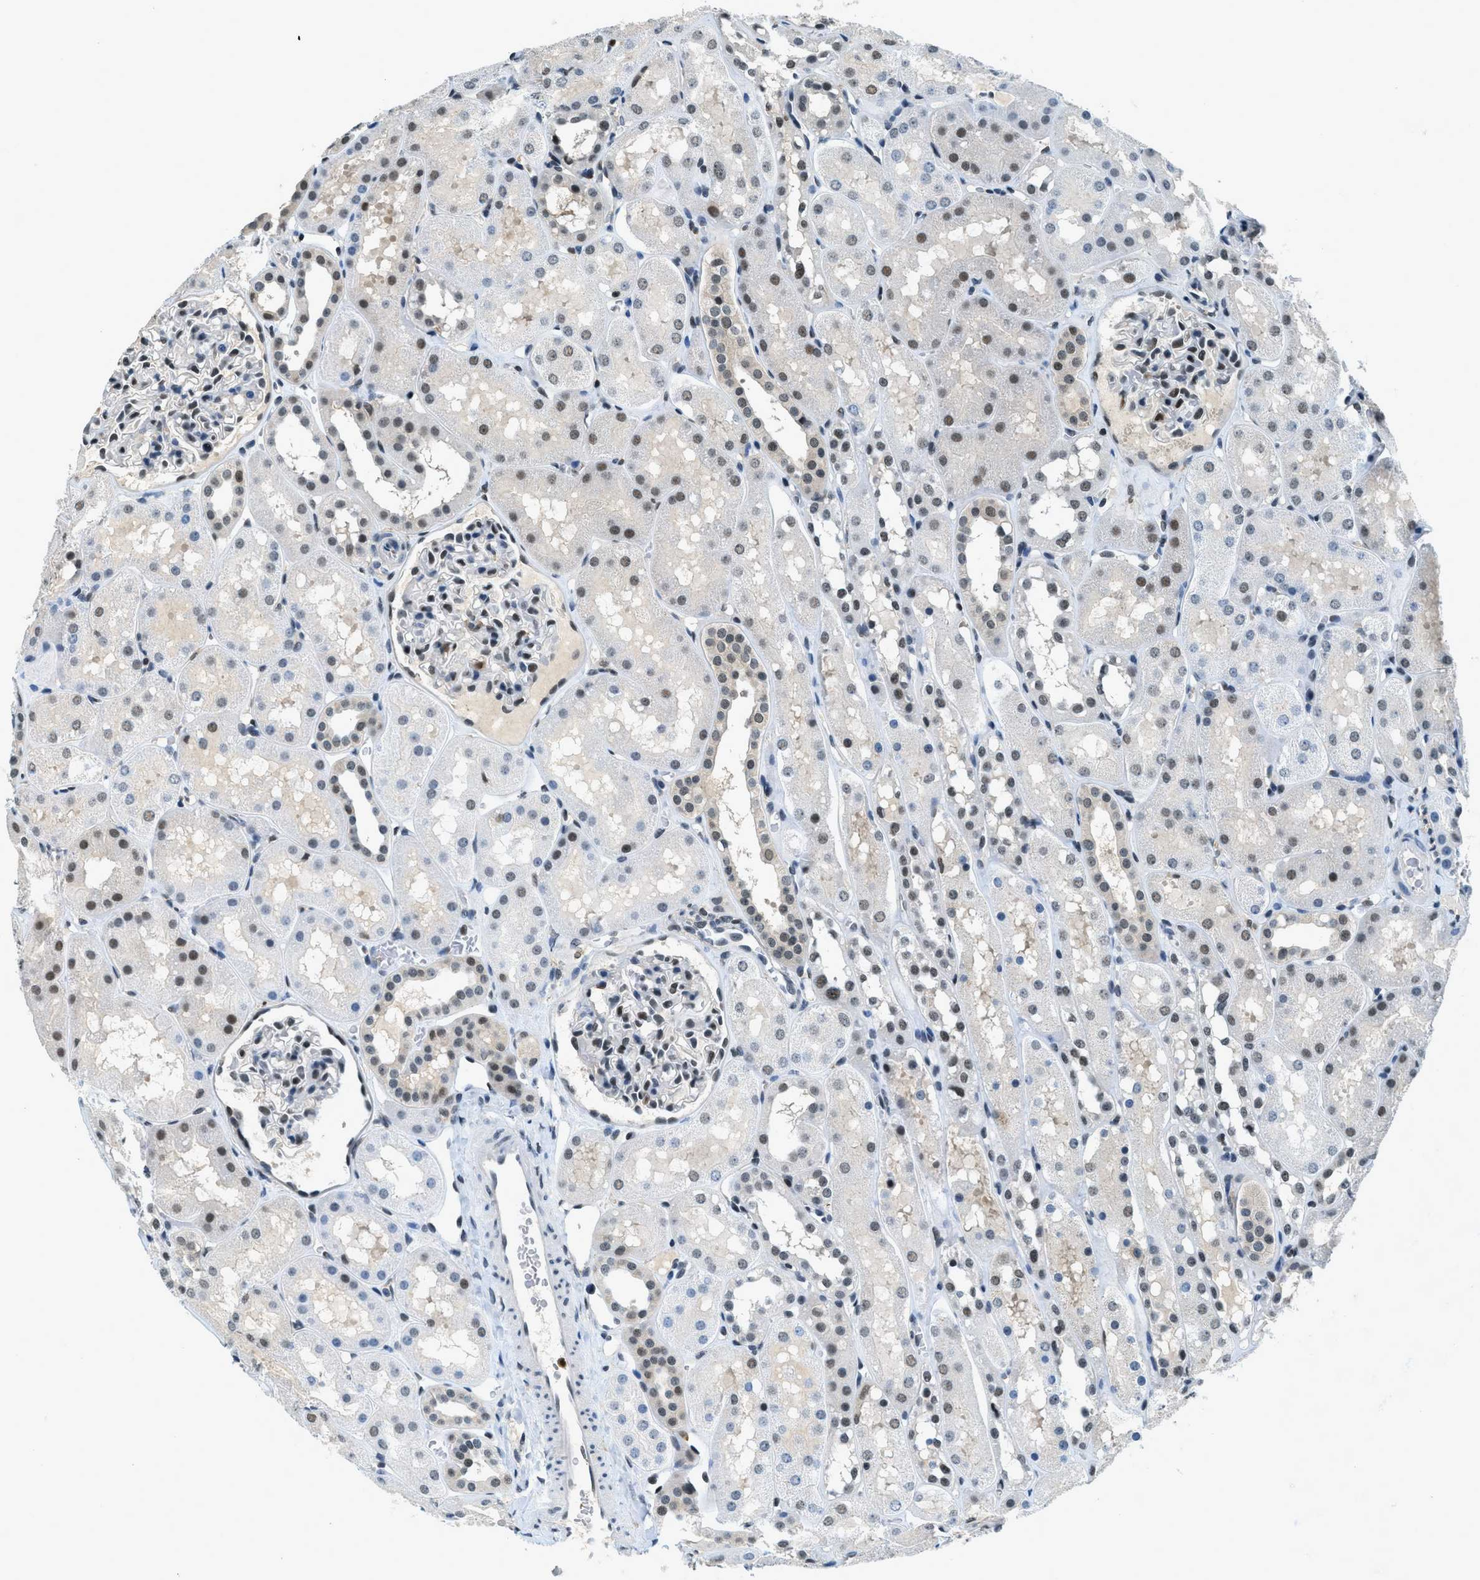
{"staining": {"intensity": "moderate", "quantity": "25%-75%", "location": "nuclear"}, "tissue": "kidney", "cell_type": "Cells in glomeruli", "image_type": "normal", "snomed": [{"axis": "morphology", "description": "Normal tissue, NOS"}, {"axis": "topography", "description": "Kidney"}, {"axis": "topography", "description": "Urinary bladder"}], "caption": "Immunohistochemistry (IHC) of unremarkable kidney displays medium levels of moderate nuclear staining in approximately 25%-75% of cells in glomeruli.", "gene": "OGFR", "patient": {"sex": "male", "age": 16}}